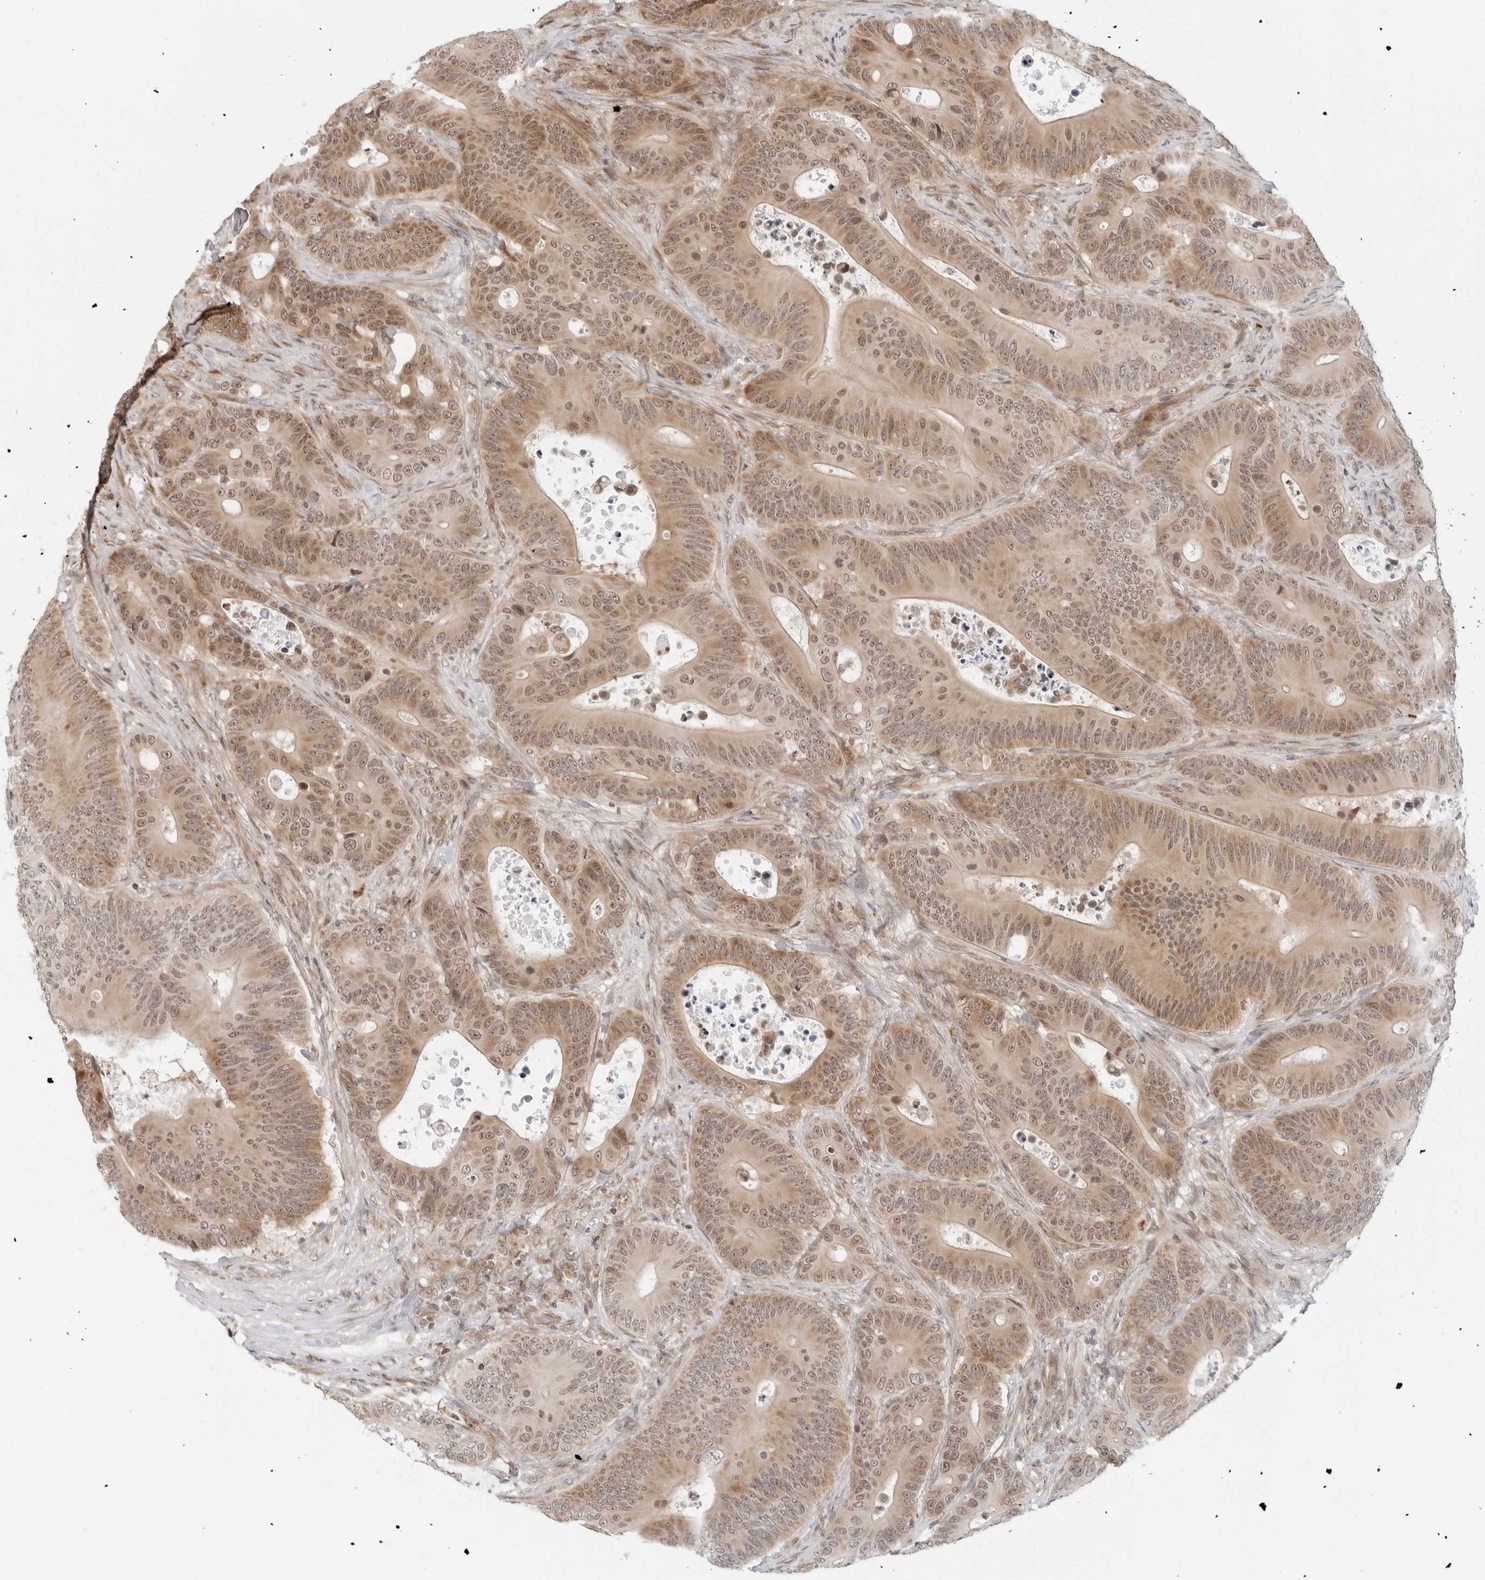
{"staining": {"intensity": "moderate", "quantity": ">75%", "location": "cytoplasmic/membranous,nuclear"}, "tissue": "colorectal cancer", "cell_type": "Tumor cells", "image_type": "cancer", "snomed": [{"axis": "morphology", "description": "Adenocarcinoma, NOS"}, {"axis": "topography", "description": "Colon"}], "caption": "Protein staining of colorectal cancer (adenocarcinoma) tissue reveals moderate cytoplasmic/membranous and nuclear staining in about >75% of tumor cells.", "gene": "POLR3GL", "patient": {"sex": "male", "age": 83}}